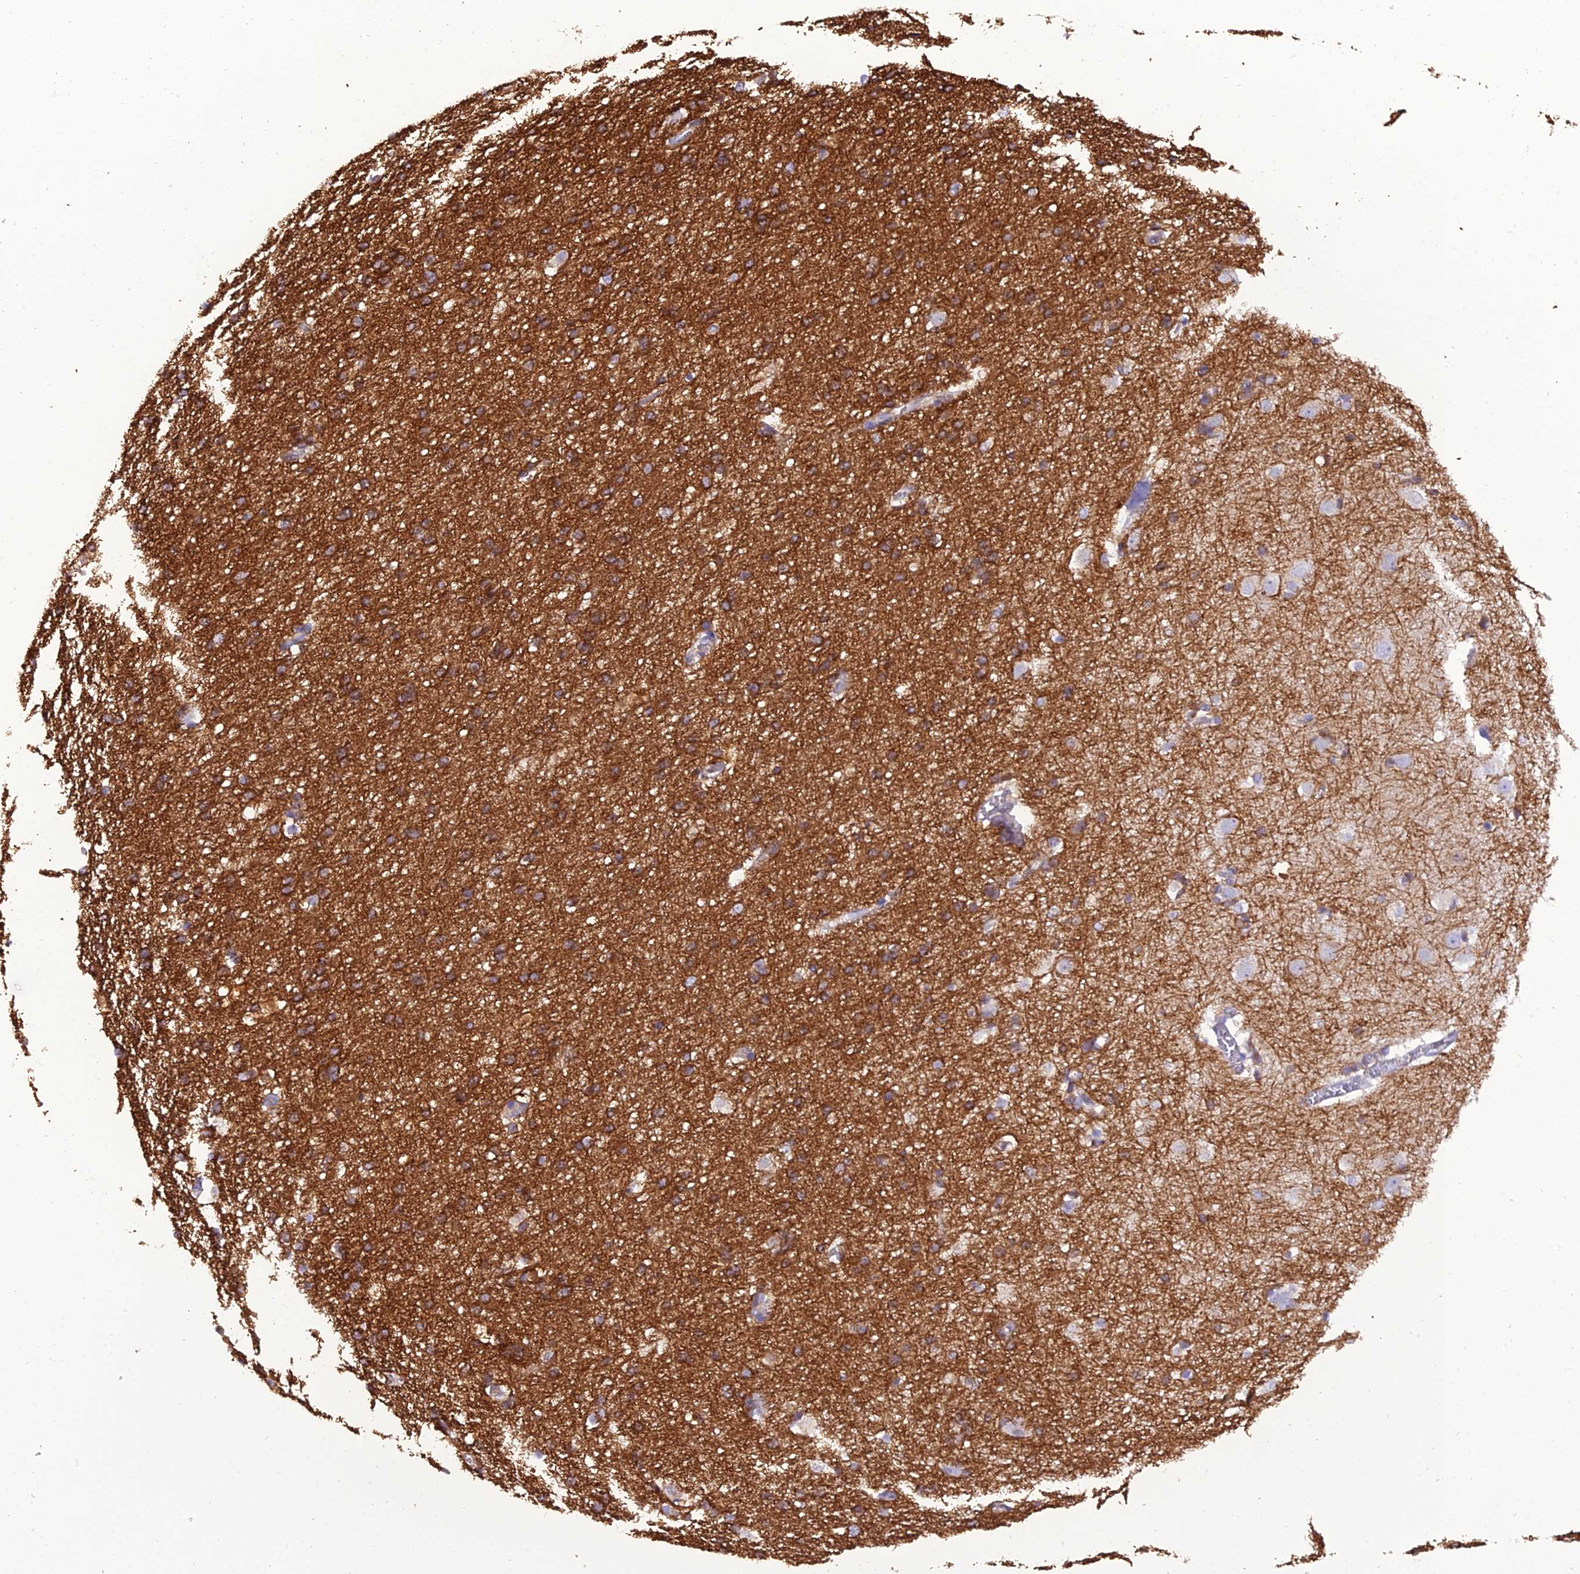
{"staining": {"intensity": "weak", "quantity": ">75%", "location": "cytoplasmic/membranous"}, "tissue": "cerebral cortex", "cell_type": "Endothelial cells", "image_type": "normal", "snomed": [{"axis": "morphology", "description": "Normal tissue, NOS"}, {"axis": "topography", "description": "Cerebral cortex"}], "caption": "This is an image of immunohistochemistry (IHC) staining of benign cerebral cortex, which shows weak staining in the cytoplasmic/membranous of endothelial cells.", "gene": "GPD1", "patient": {"sex": "male", "age": 54}}